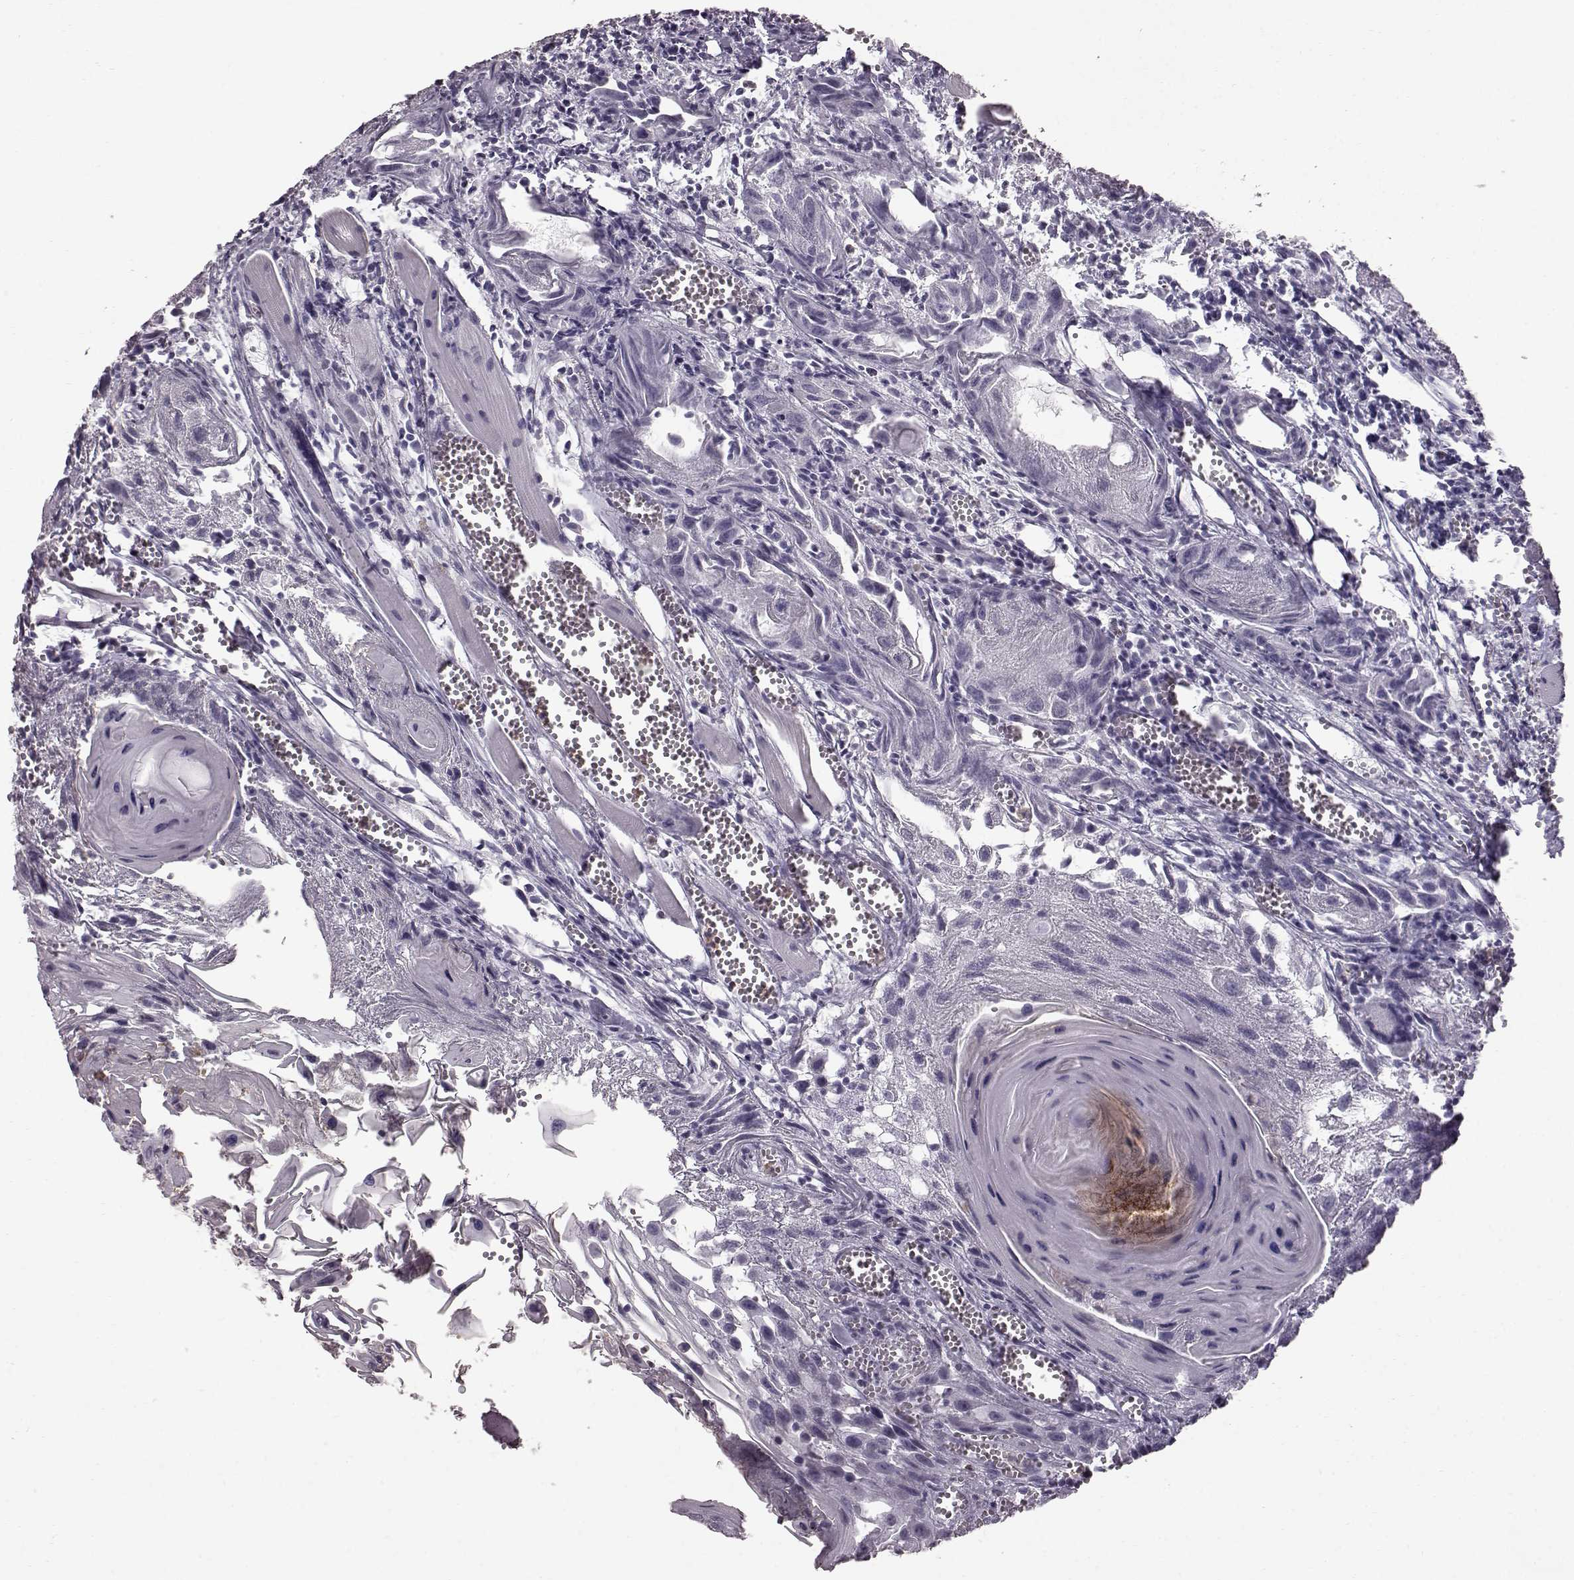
{"staining": {"intensity": "negative", "quantity": "none", "location": "none"}, "tissue": "head and neck cancer", "cell_type": "Tumor cells", "image_type": "cancer", "snomed": [{"axis": "morphology", "description": "Squamous cell carcinoma, NOS"}, {"axis": "topography", "description": "Head-Neck"}], "caption": "A high-resolution image shows immunohistochemistry (IHC) staining of squamous cell carcinoma (head and neck), which exhibits no significant staining in tumor cells. Brightfield microscopy of immunohistochemistry (IHC) stained with DAB (brown) and hematoxylin (blue), captured at high magnification.", "gene": "FUT4", "patient": {"sex": "female", "age": 80}}